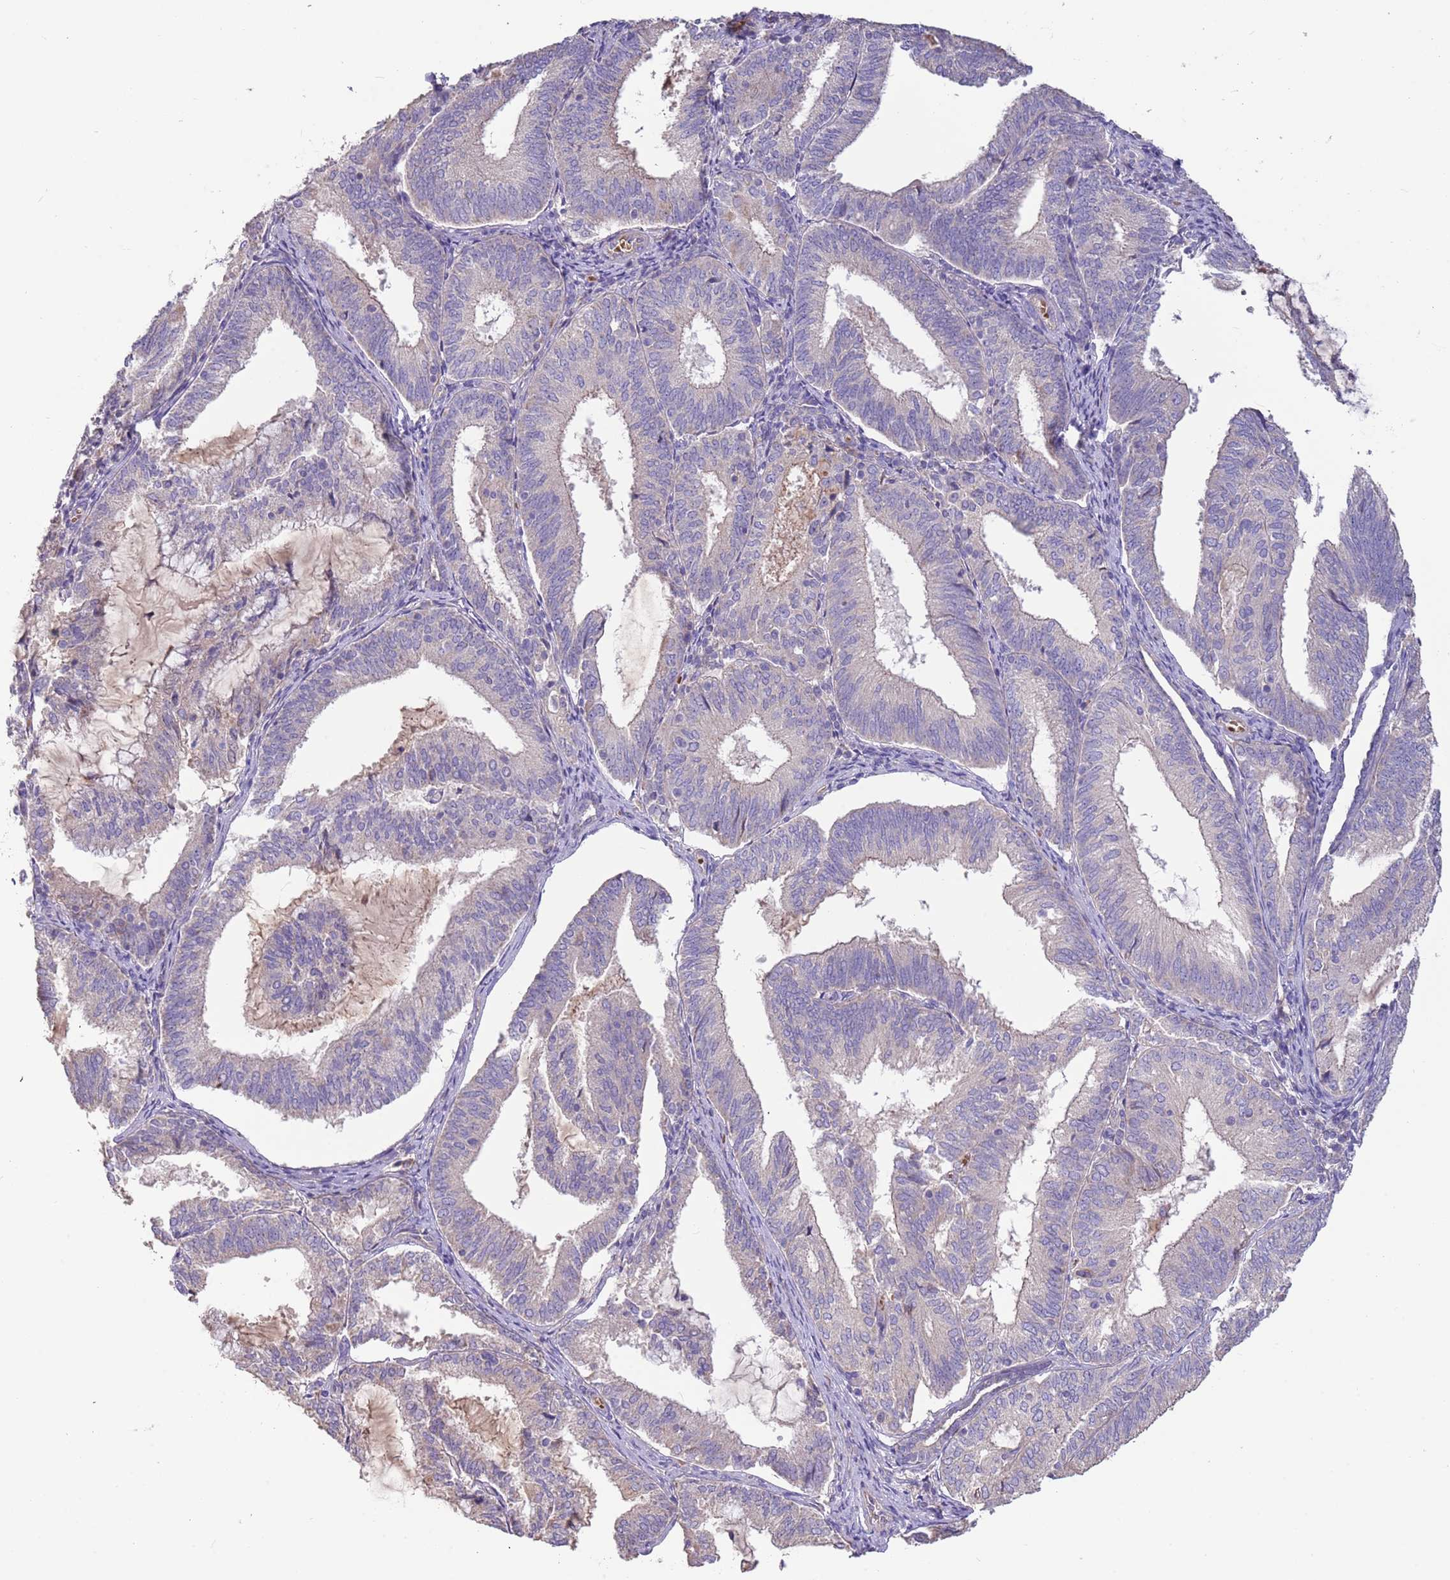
{"staining": {"intensity": "negative", "quantity": "none", "location": "none"}, "tissue": "endometrial cancer", "cell_type": "Tumor cells", "image_type": "cancer", "snomed": [{"axis": "morphology", "description": "Adenocarcinoma, NOS"}, {"axis": "topography", "description": "Endometrium"}], "caption": "Micrograph shows no protein staining in tumor cells of endometrial cancer tissue. (Brightfield microscopy of DAB immunohistochemistry at high magnification).", "gene": "TRMO", "patient": {"sex": "female", "age": 81}}